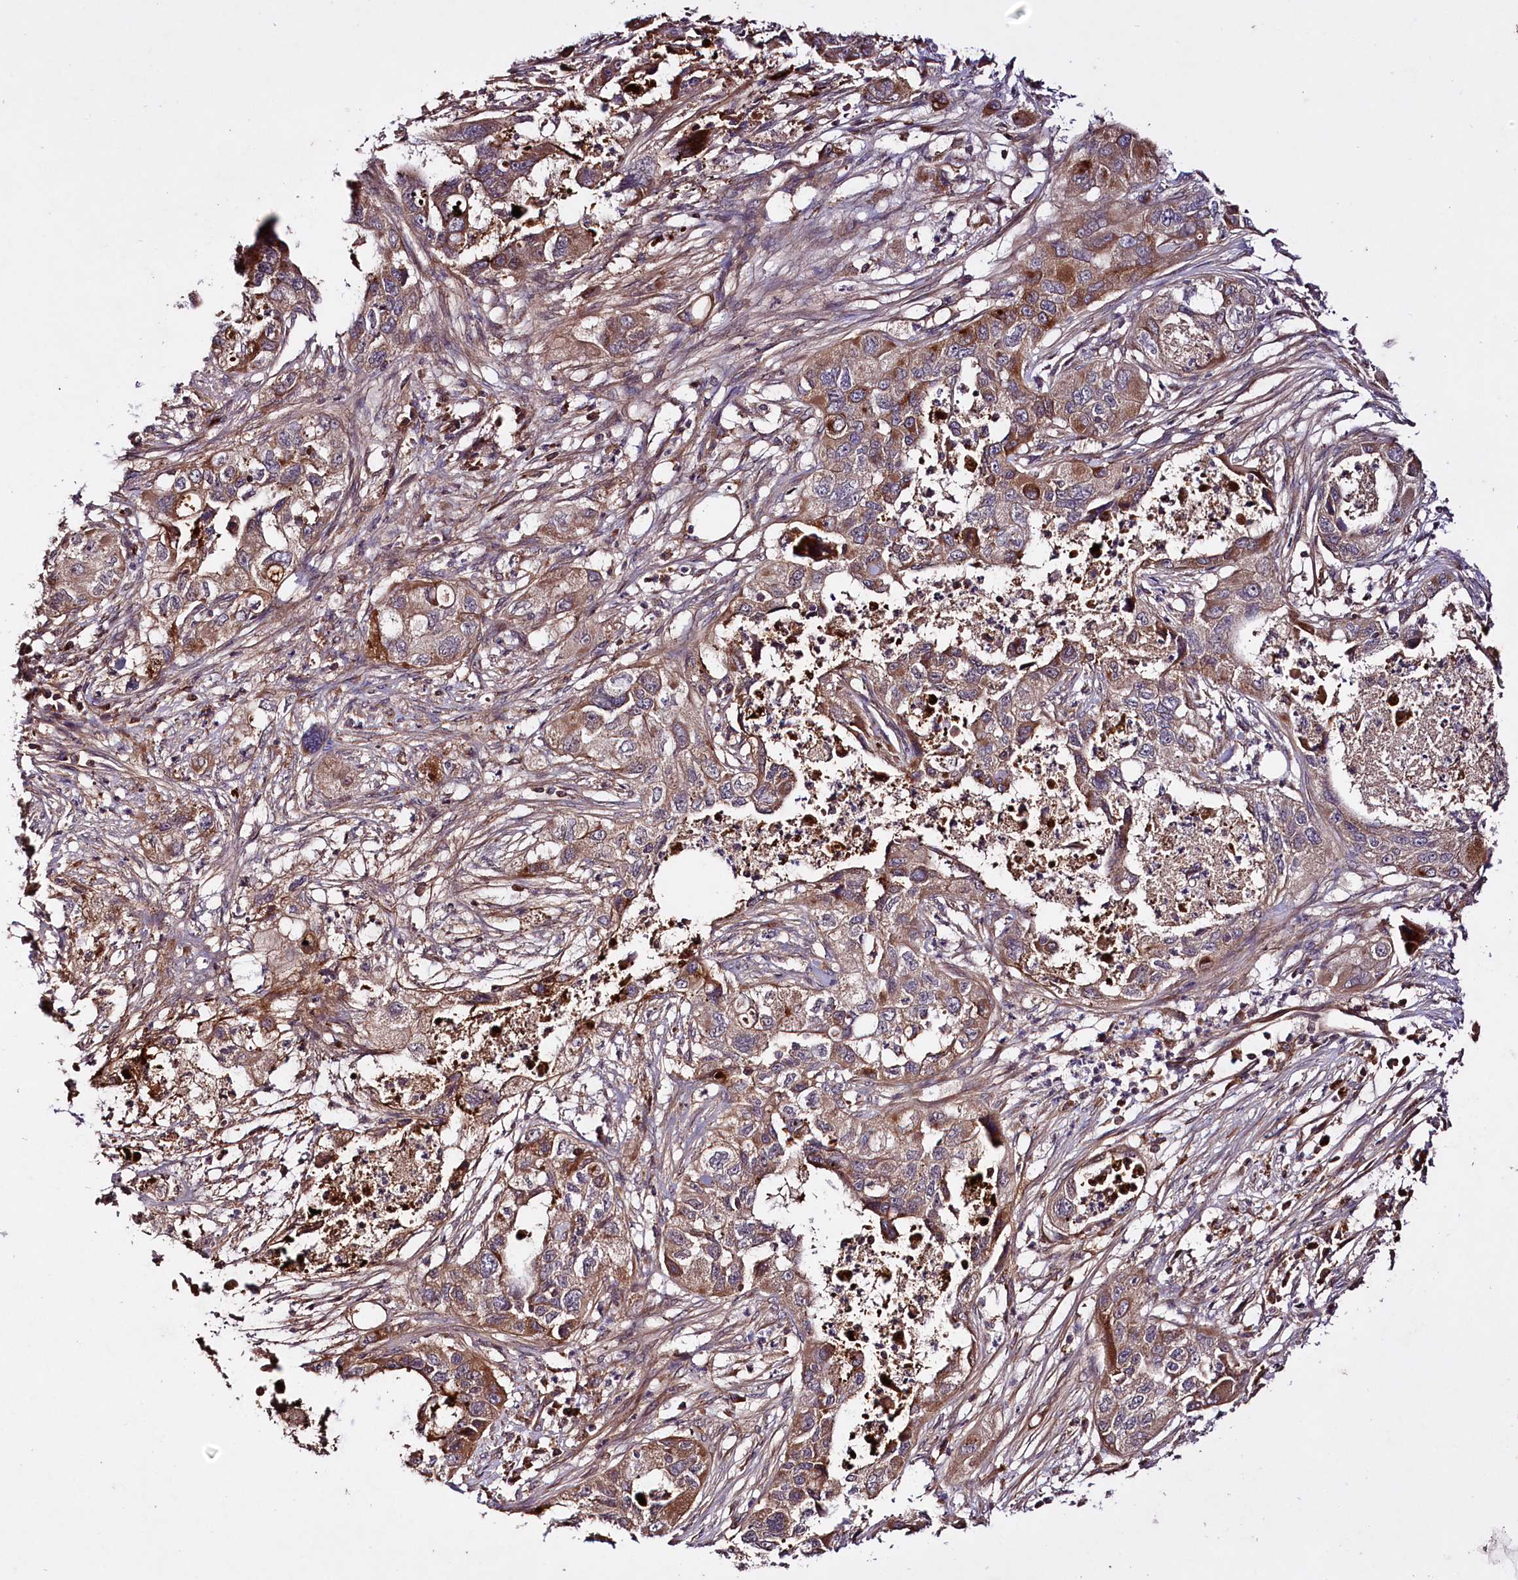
{"staining": {"intensity": "moderate", "quantity": ">75%", "location": "cytoplasmic/membranous"}, "tissue": "pancreatic cancer", "cell_type": "Tumor cells", "image_type": "cancer", "snomed": [{"axis": "morphology", "description": "Adenocarcinoma, NOS"}, {"axis": "topography", "description": "Pancreas"}], "caption": "Pancreatic adenocarcinoma stained with DAB immunohistochemistry (IHC) exhibits medium levels of moderate cytoplasmic/membranous positivity in approximately >75% of tumor cells.", "gene": "TNPO3", "patient": {"sex": "female", "age": 78}}